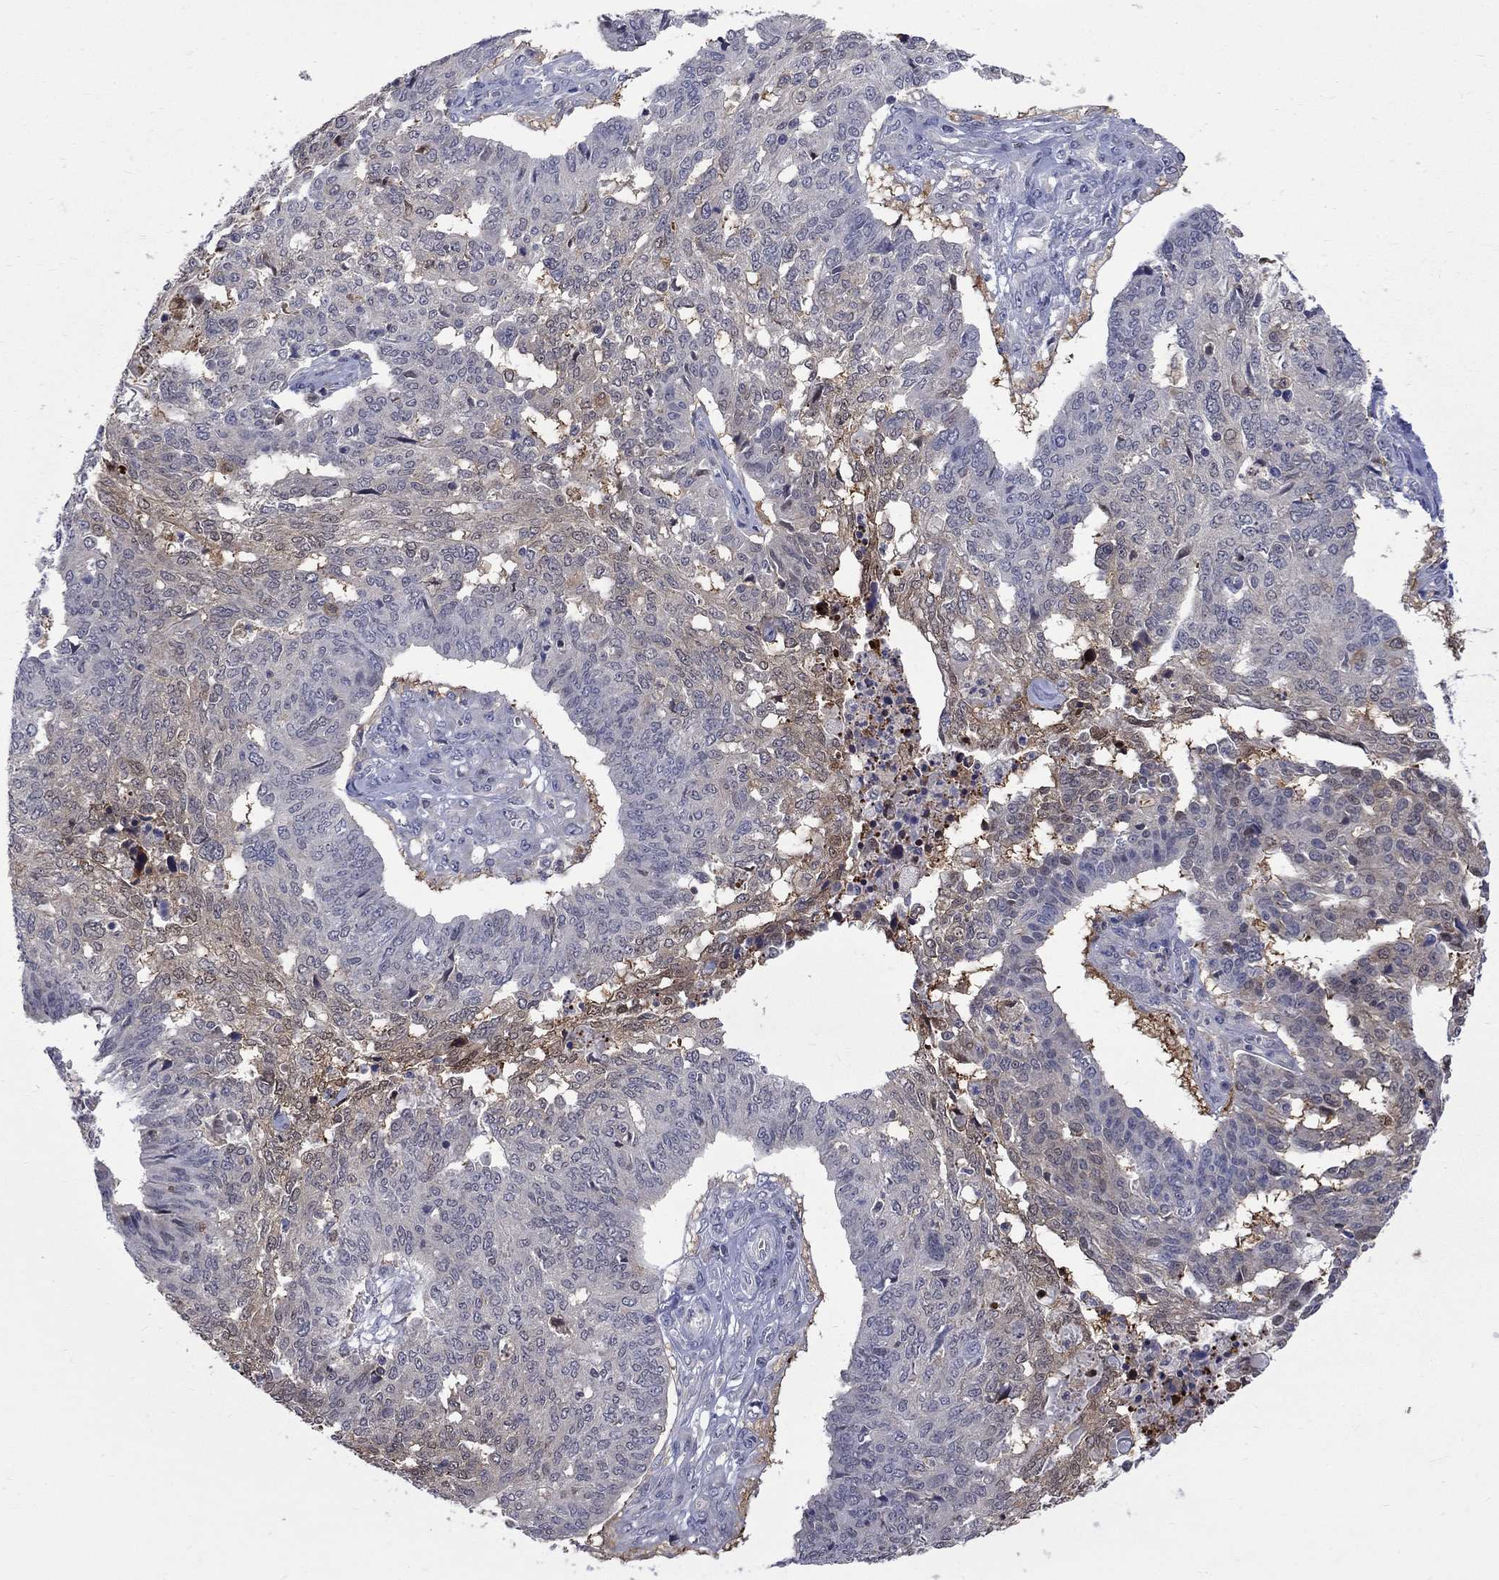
{"staining": {"intensity": "weak", "quantity": "<25%", "location": "cytoplasmic/membranous"}, "tissue": "ovarian cancer", "cell_type": "Tumor cells", "image_type": "cancer", "snomed": [{"axis": "morphology", "description": "Cystadenocarcinoma, serous, NOS"}, {"axis": "topography", "description": "Ovary"}], "caption": "Tumor cells are negative for brown protein staining in serous cystadenocarcinoma (ovarian).", "gene": "HKDC1", "patient": {"sex": "female", "age": 67}}